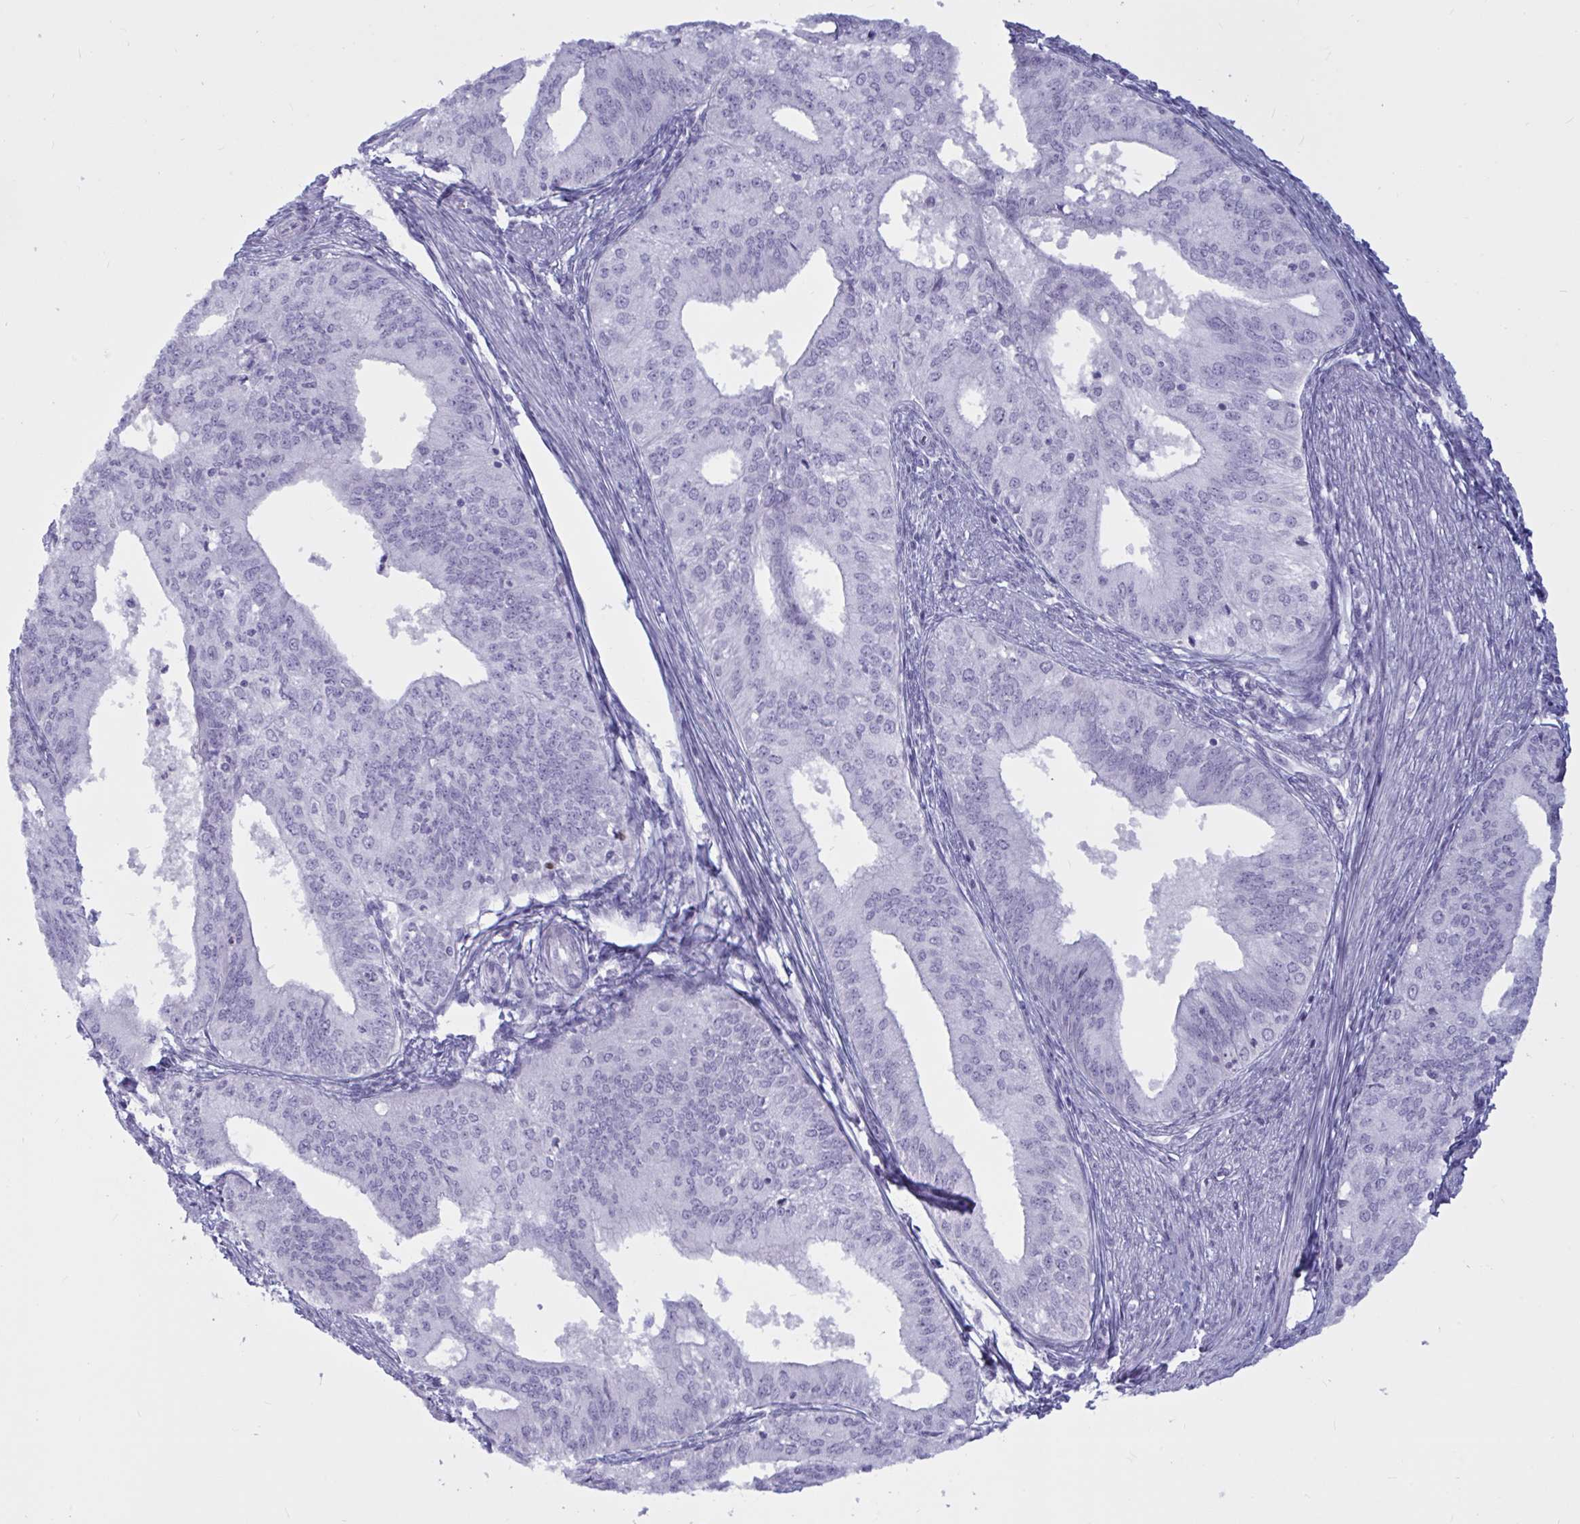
{"staining": {"intensity": "negative", "quantity": "none", "location": "none"}, "tissue": "endometrial cancer", "cell_type": "Tumor cells", "image_type": "cancer", "snomed": [{"axis": "morphology", "description": "Adenocarcinoma, NOS"}, {"axis": "topography", "description": "Endometrium"}], "caption": "This is an immunohistochemistry (IHC) image of adenocarcinoma (endometrial). There is no staining in tumor cells.", "gene": "BBS10", "patient": {"sex": "female", "age": 50}}